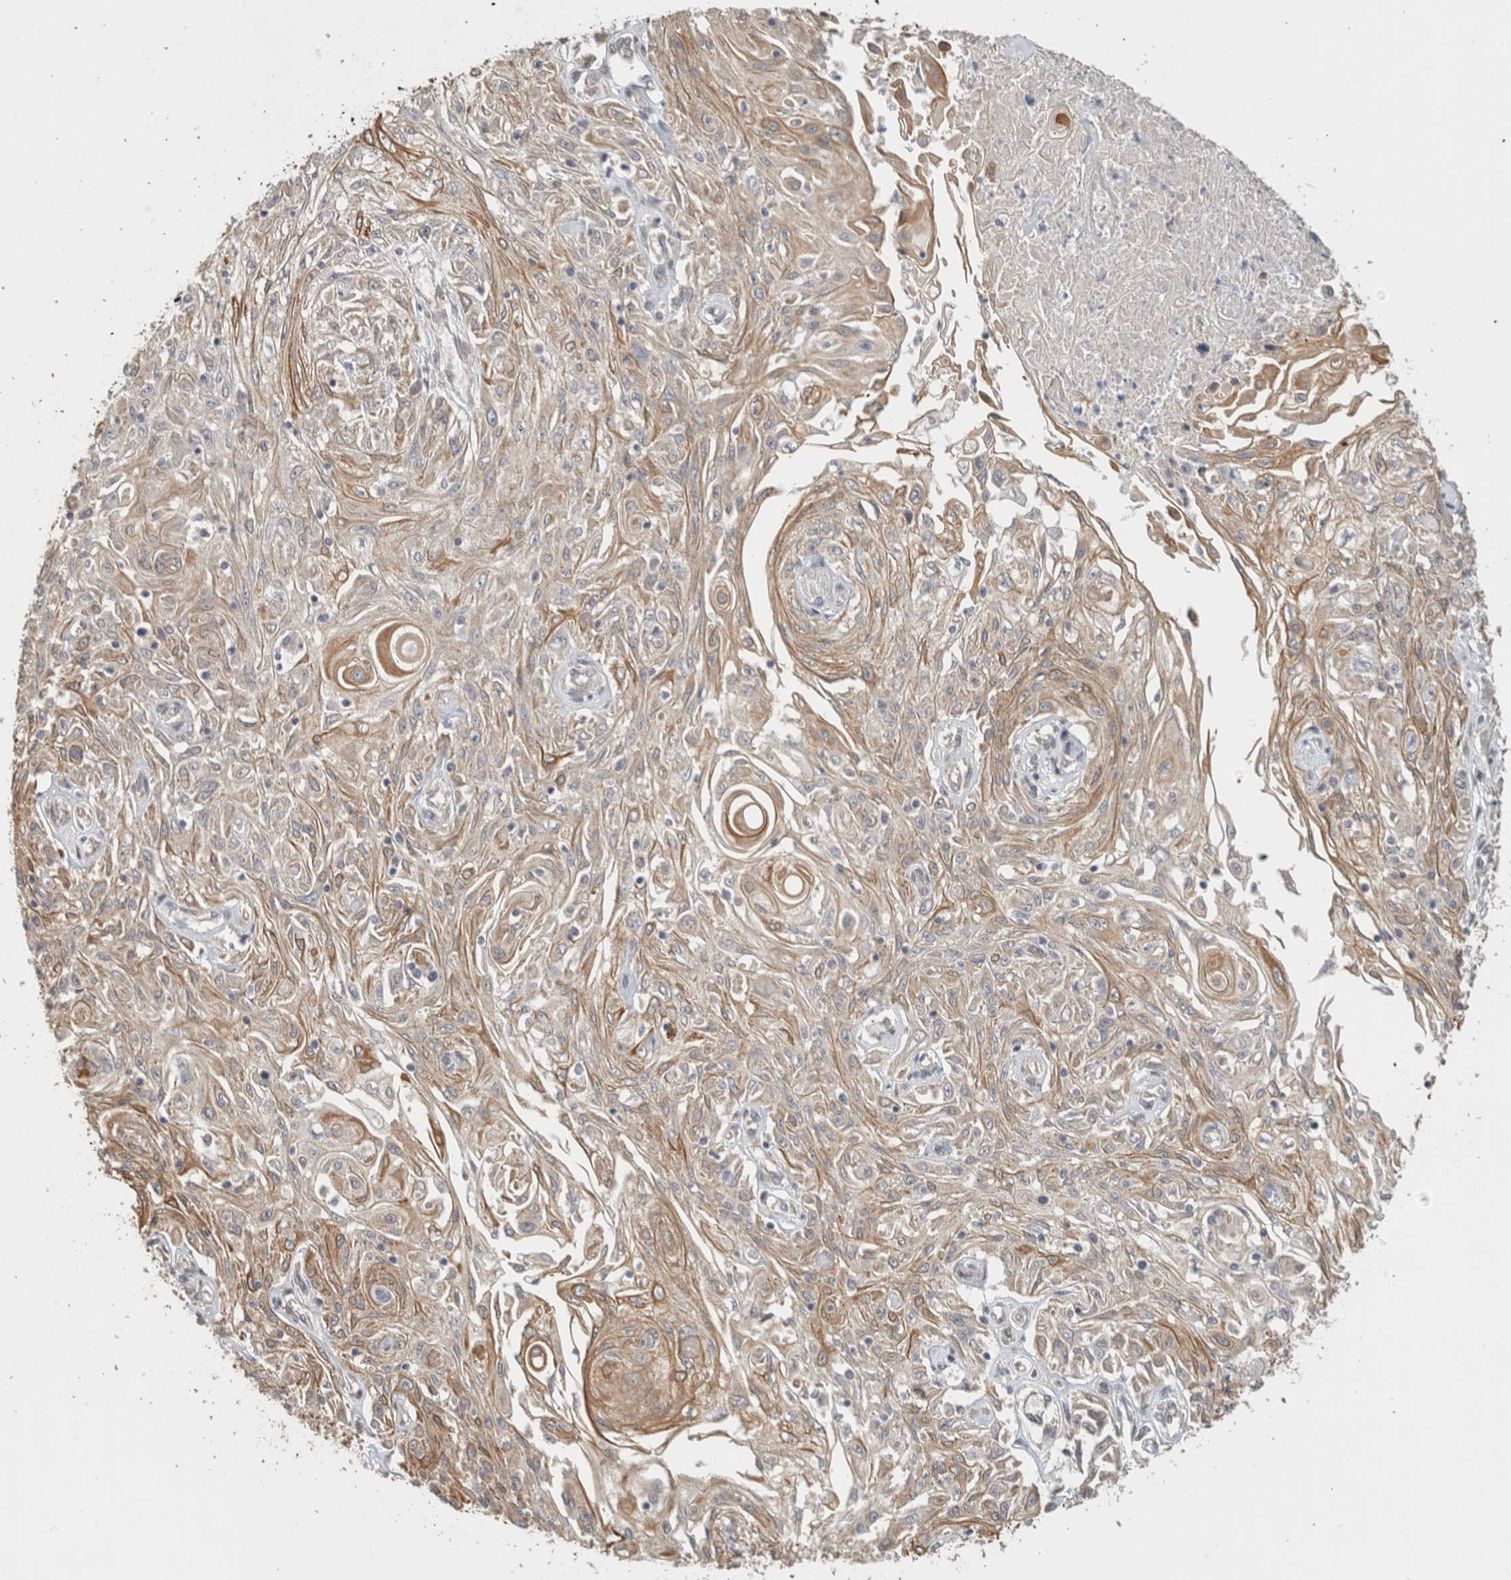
{"staining": {"intensity": "moderate", "quantity": ">75%", "location": "cytoplasmic/membranous"}, "tissue": "skin cancer", "cell_type": "Tumor cells", "image_type": "cancer", "snomed": [{"axis": "morphology", "description": "Squamous cell carcinoma, NOS"}, {"axis": "morphology", "description": "Squamous cell carcinoma, metastatic, NOS"}, {"axis": "topography", "description": "Skin"}, {"axis": "topography", "description": "Lymph node"}], "caption": "Human skin cancer (squamous cell carcinoma) stained with a protein marker reveals moderate staining in tumor cells.", "gene": "PUM1", "patient": {"sex": "male", "age": 75}}